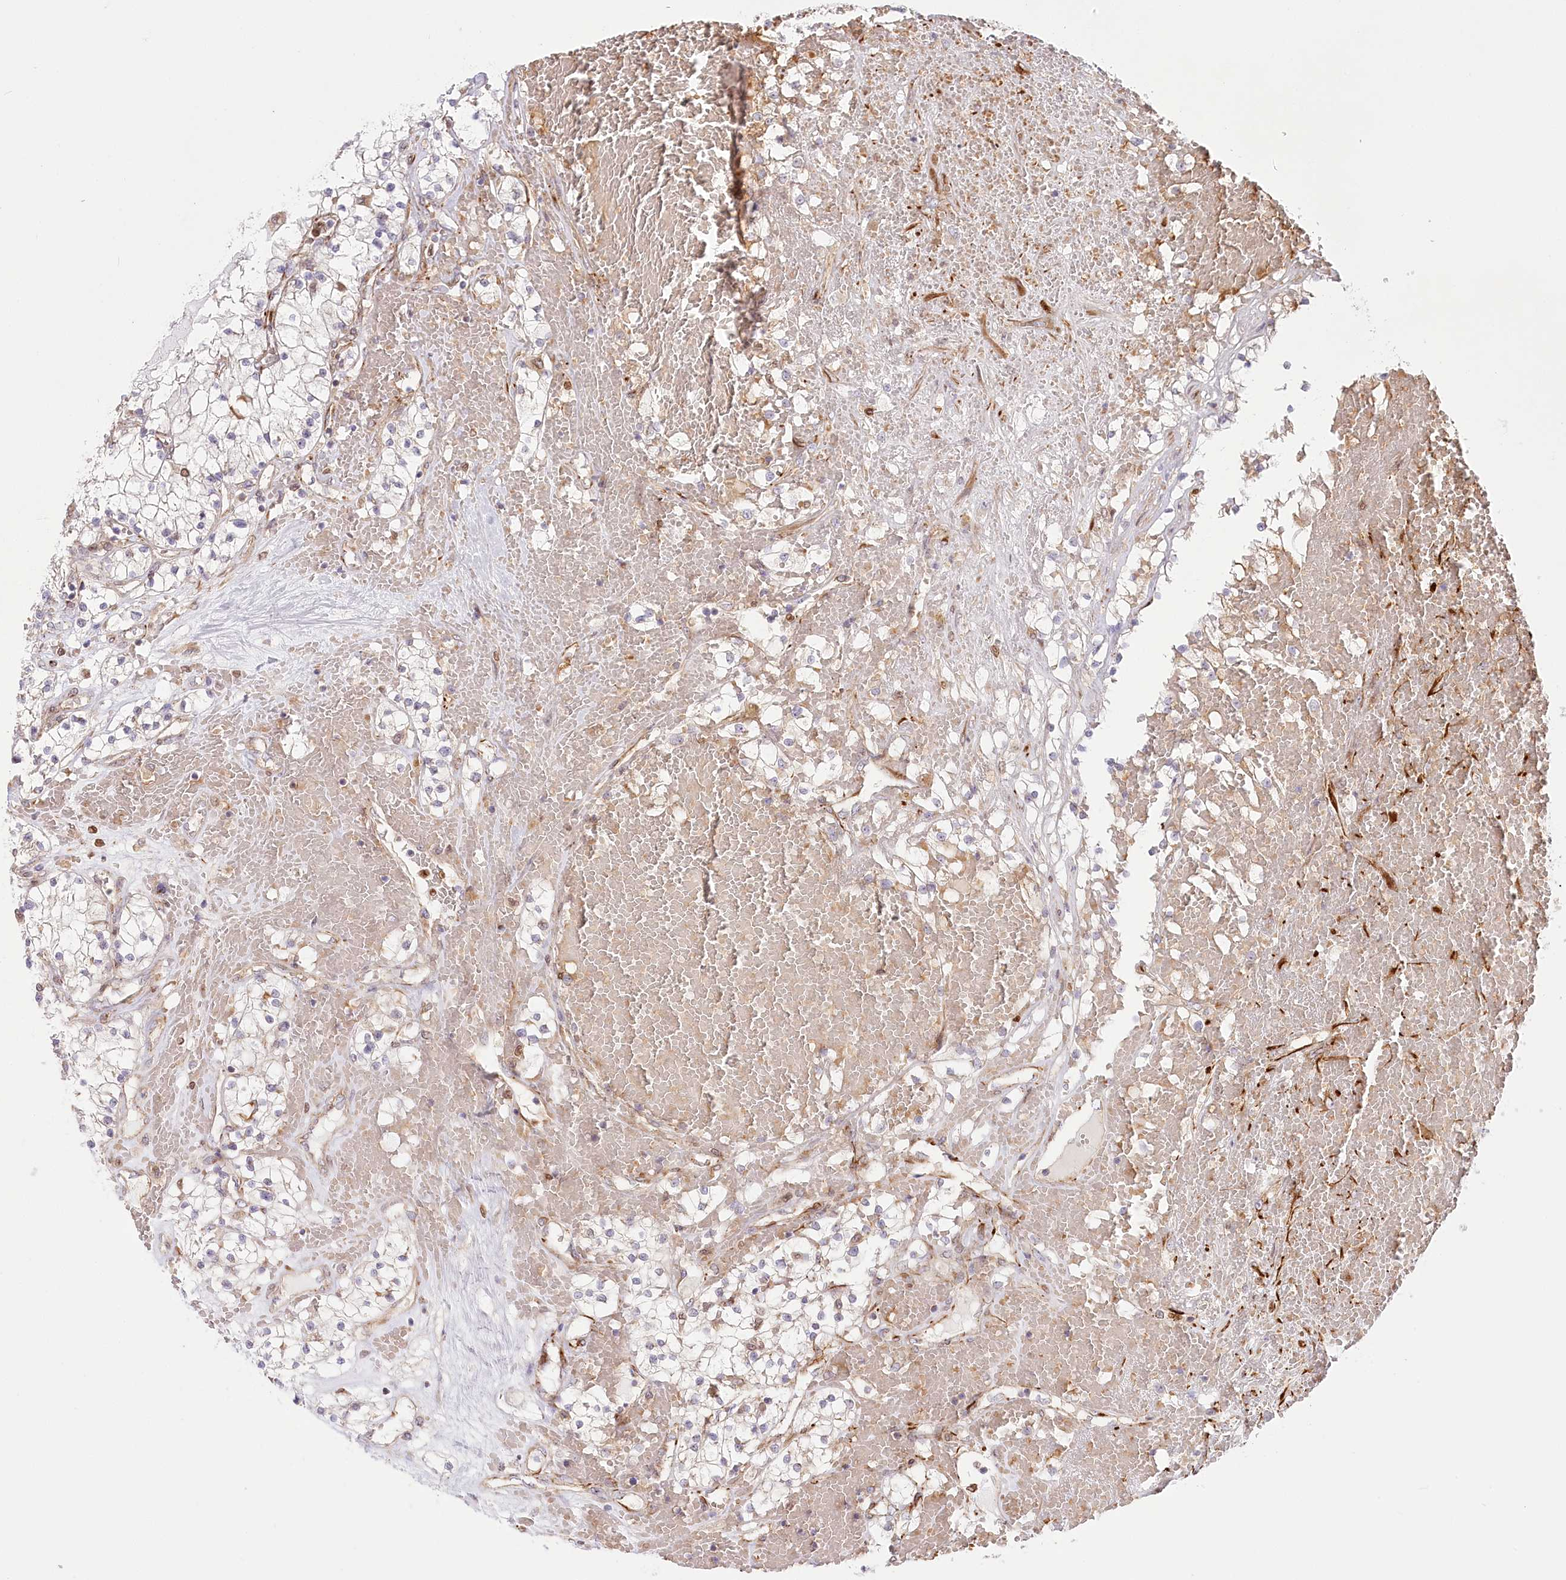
{"staining": {"intensity": "negative", "quantity": "none", "location": "none"}, "tissue": "renal cancer", "cell_type": "Tumor cells", "image_type": "cancer", "snomed": [{"axis": "morphology", "description": "Normal tissue, NOS"}, {"axis": "morphology", "description": "Adenocarcinoma, NOS"}, {"axis": "topography", "description": "Kidney"}], "caption": "A photomicrograph of human adenocarcinoma (renal) is negative for staining in tumor cells.", "gene": "COMMD3", "patient": {"sex": "male", "age": 68}}